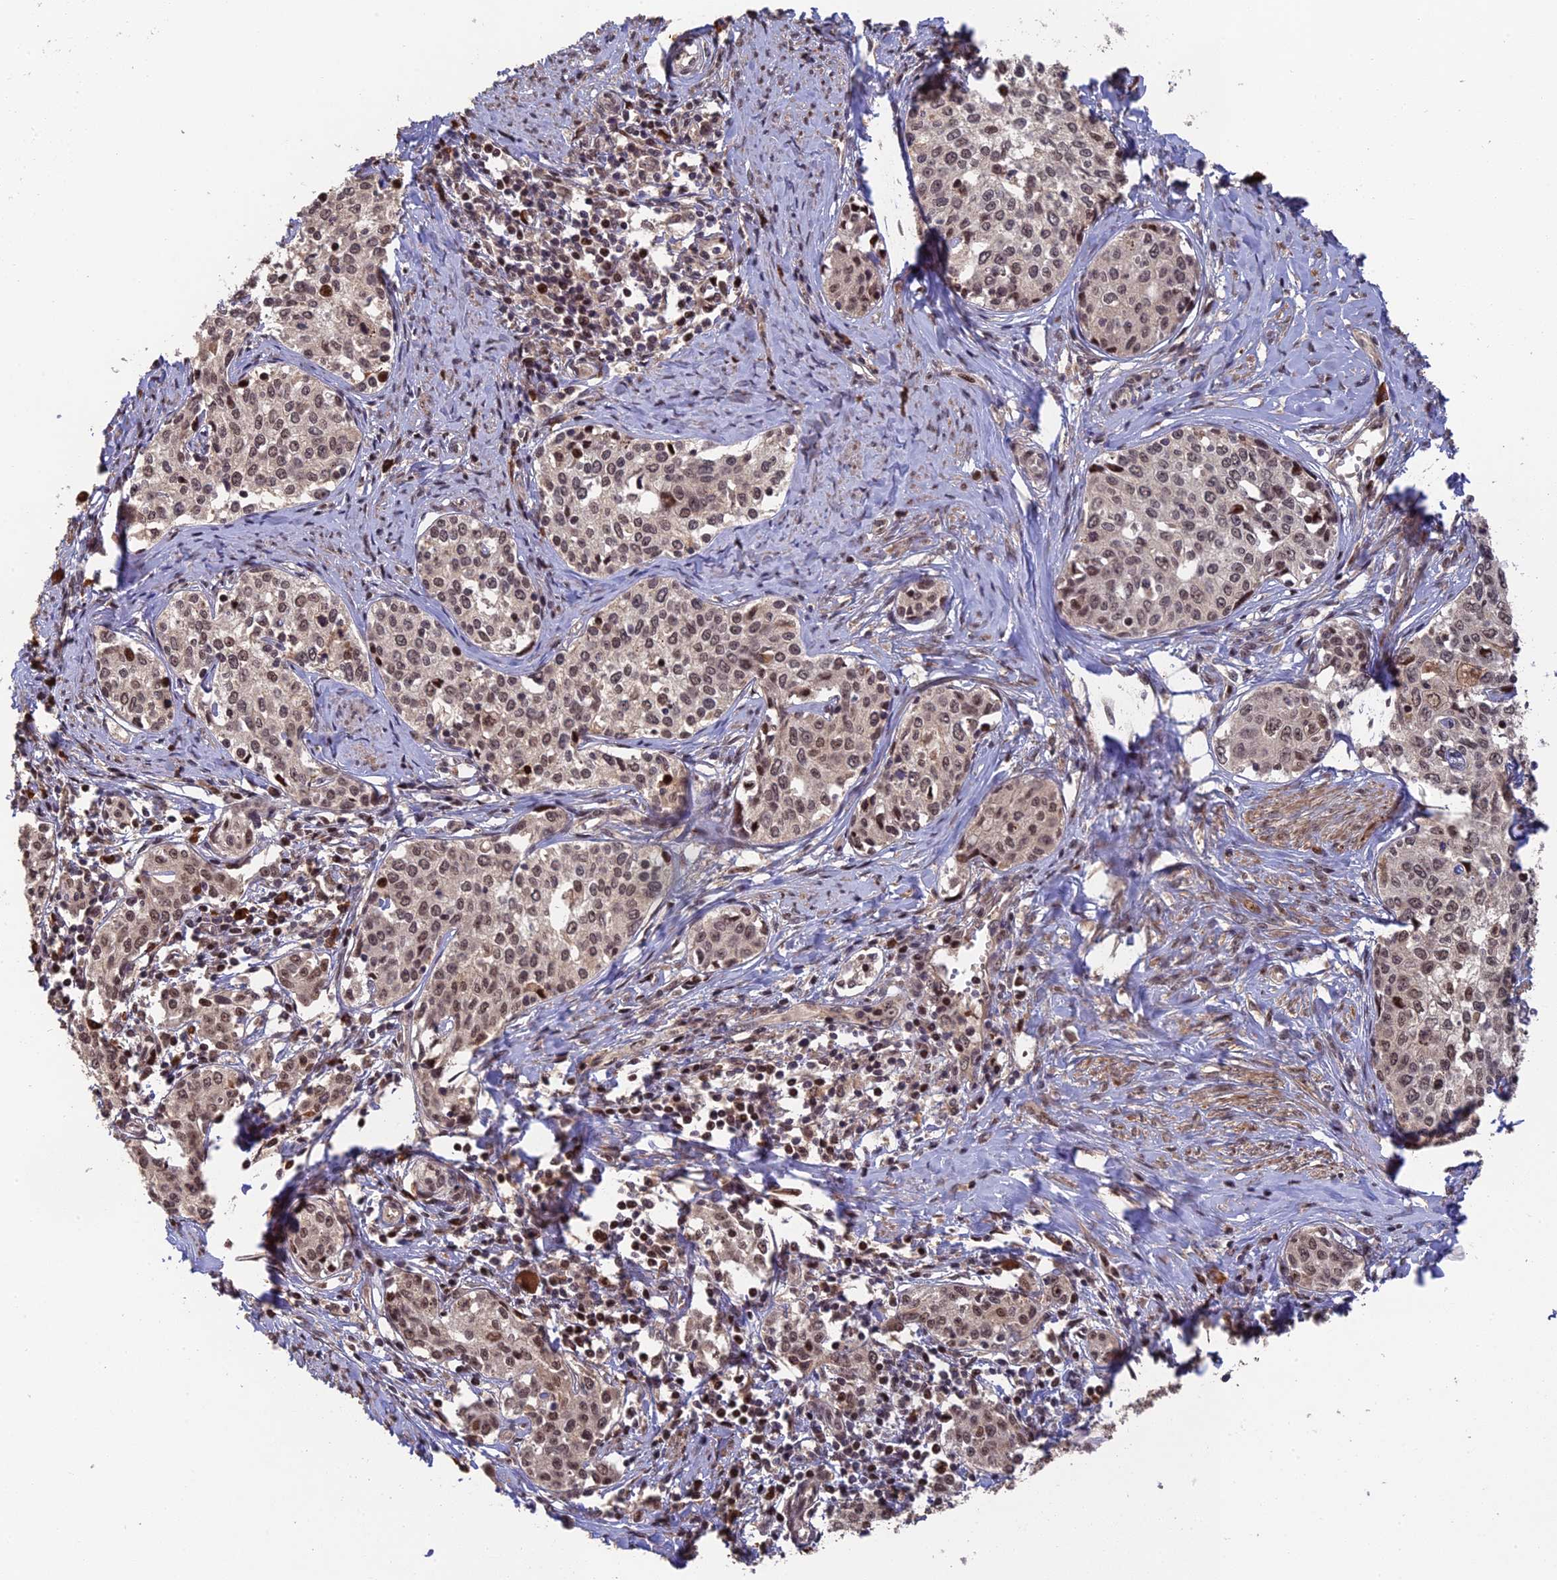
{"staining": {"intensity": "moderate", "quantity": ">75%", "location": "nuclear"}, "tissue": "cervical cancer", "cell_type": "Tumor cells", "image_type": "cancer", "snomed": [{"axis": "morphology", "description": "Squamous cell carcinoma, NOS"}, {"axis": "morphology", "description": "Adenocarcinoma, NOS"}, {"axis": "topography", "description": "Cervix"}], "caption": "Immunohistochemistry histopathology image of human cervical cancer stained for a protein (brown), which reveals medium levels of moderate nuclear staining in about >75% of tumor cells.", "gene": "OSBPL1A", "patient": {"sex": "female", "age": 52}}